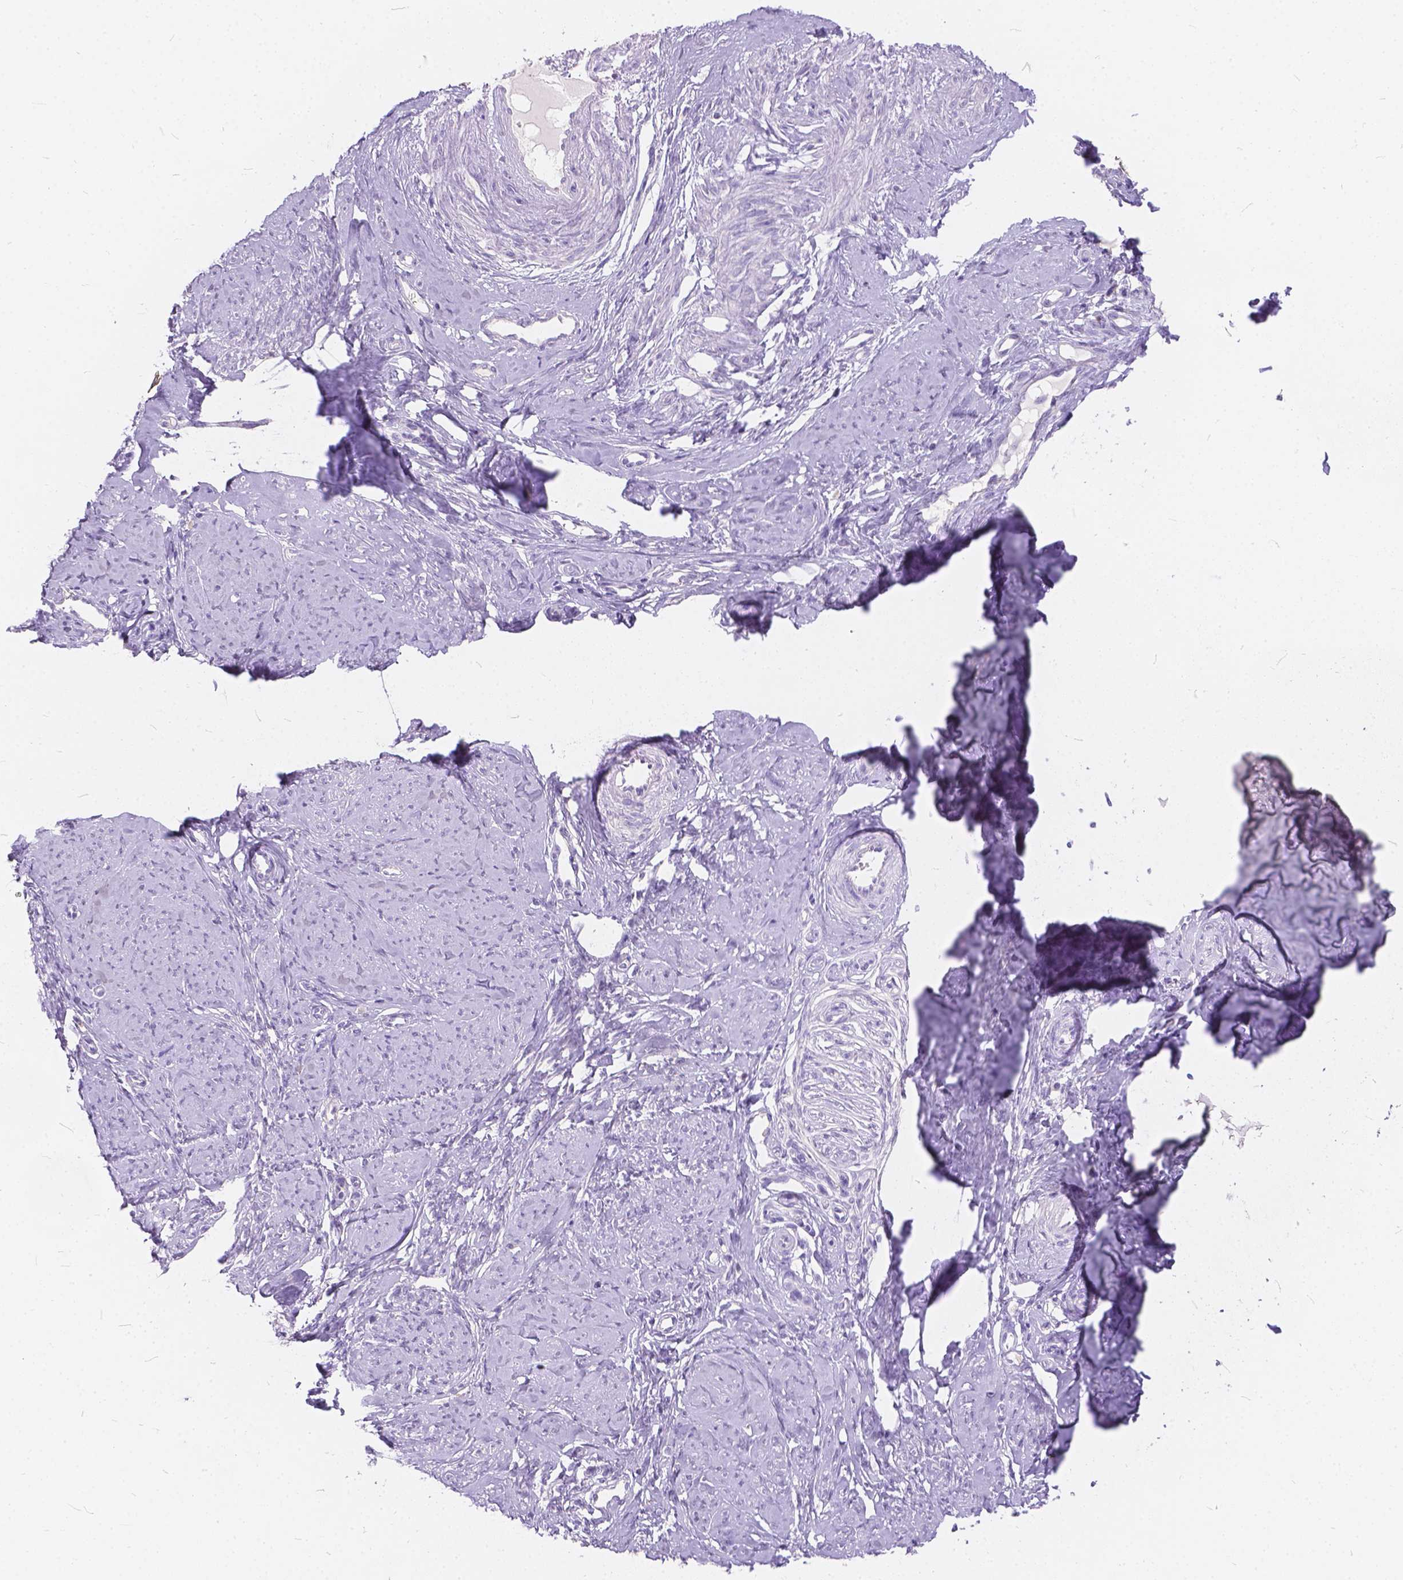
{"staining": {"intensity": "negative", "quantity": "none", "location": "none"}, "tissue": "smooth muscle", "cell_type": "Smooth muscle cells", "image_type": "normal", "snomed": [{"axis": "morphology", "description": "Normal tissue, NOS"}, {"axis": "topography", "description": "Smooth muscle"}], "caption": "The IHC micrograph has no significant expression in smooth muscle cells of smooth muscle.", "gene": "PEX11G", "patient": {"sex": "female", "age": 48}}